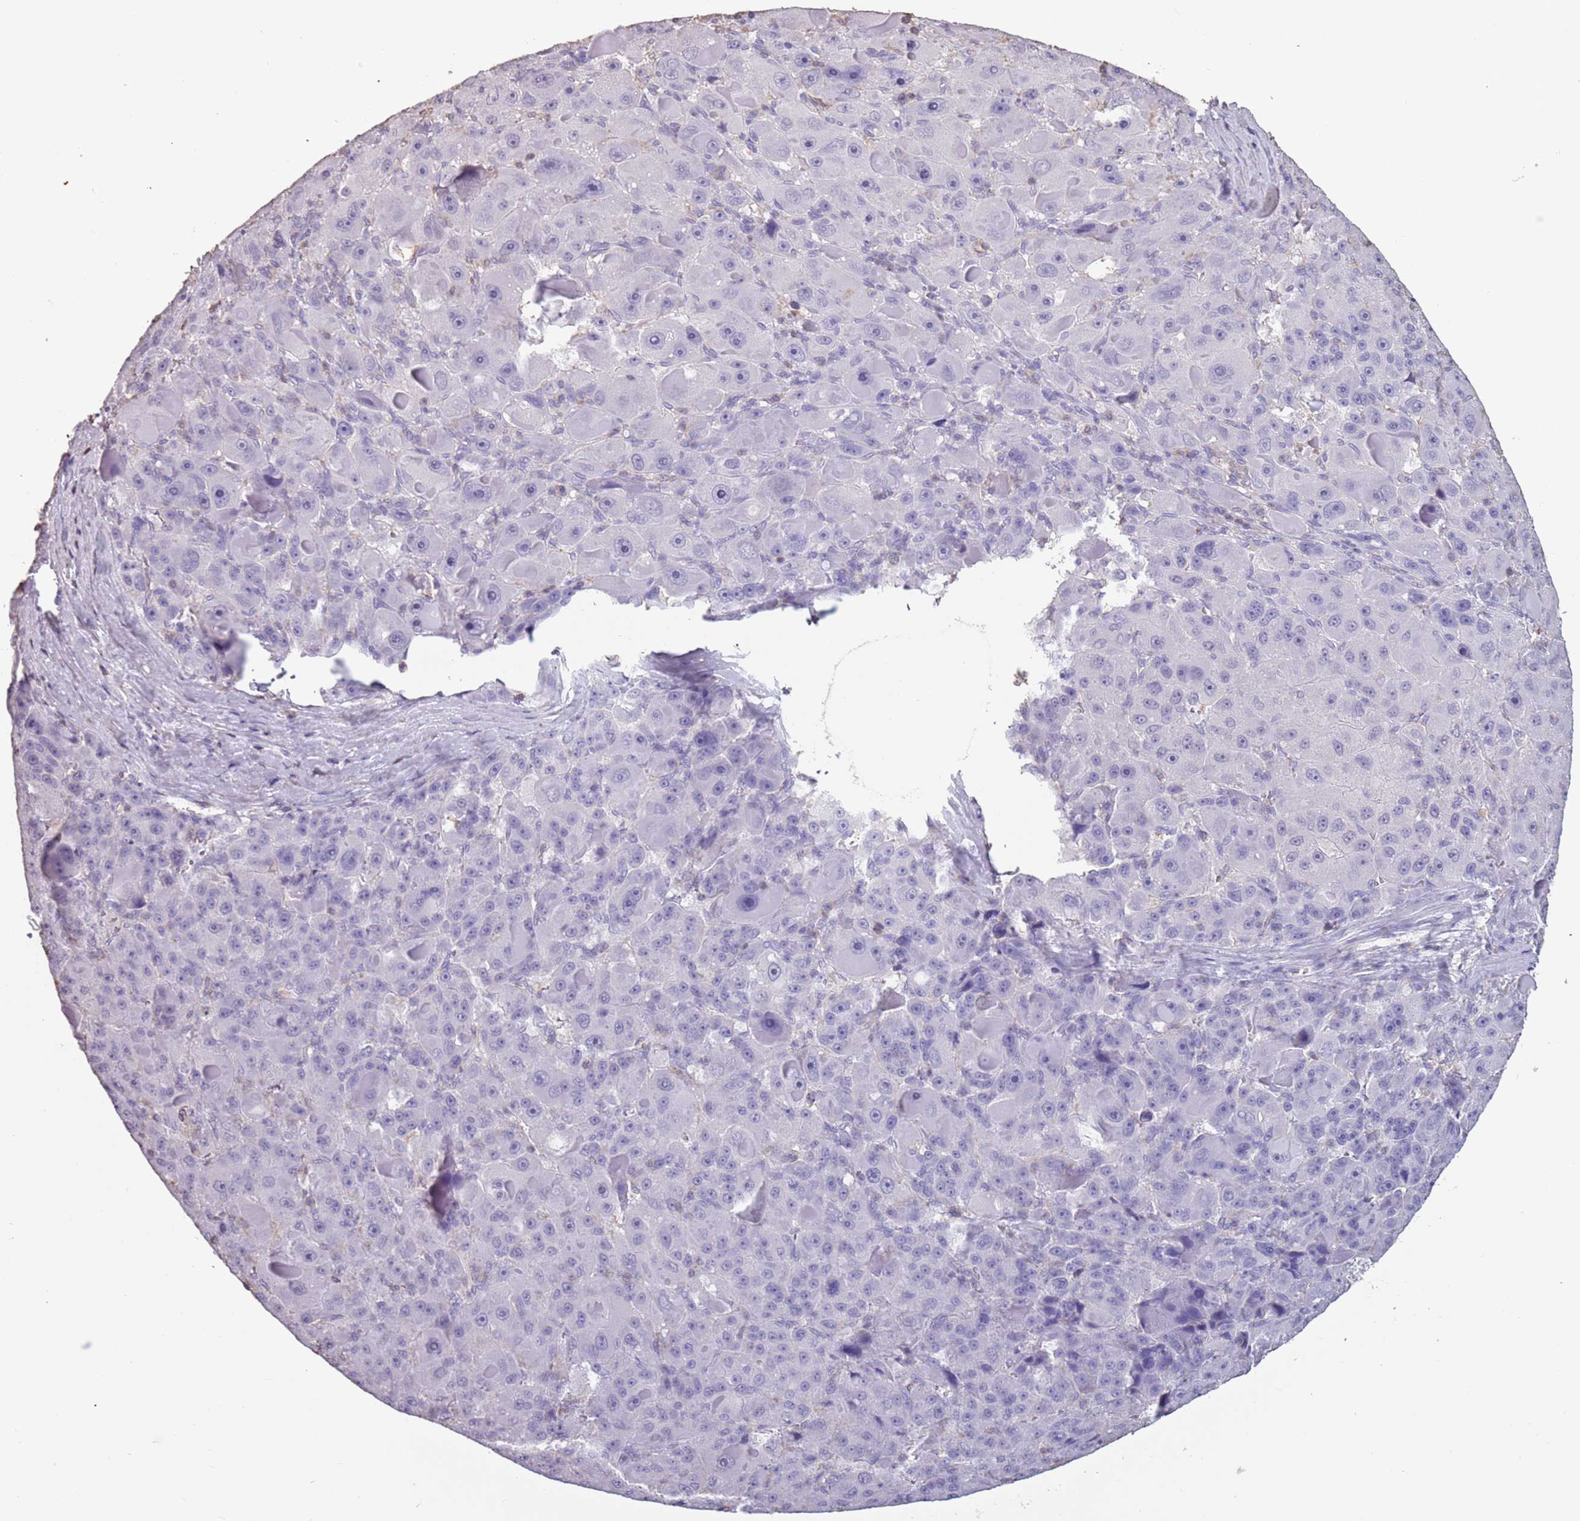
{"staining": {"intensity": "negative", "quantity": "none", "location": "none"}, "tissue": "liver cancer", "cell_type": "Tumor cells", "image_type": "cancer", "snomed": [{"axis": "morphology", "description": "Carcinoma, Hepatocellular, NOS"}, {"axis": "topography", "description": "Liver"}], "caption": "This is a image of IHC staining of liver cancer (hepatocellular carcinoma), which shows no staining in tumor cells.", "gene": "SUN5", "patient": {"sex": "male", "age": 76}}